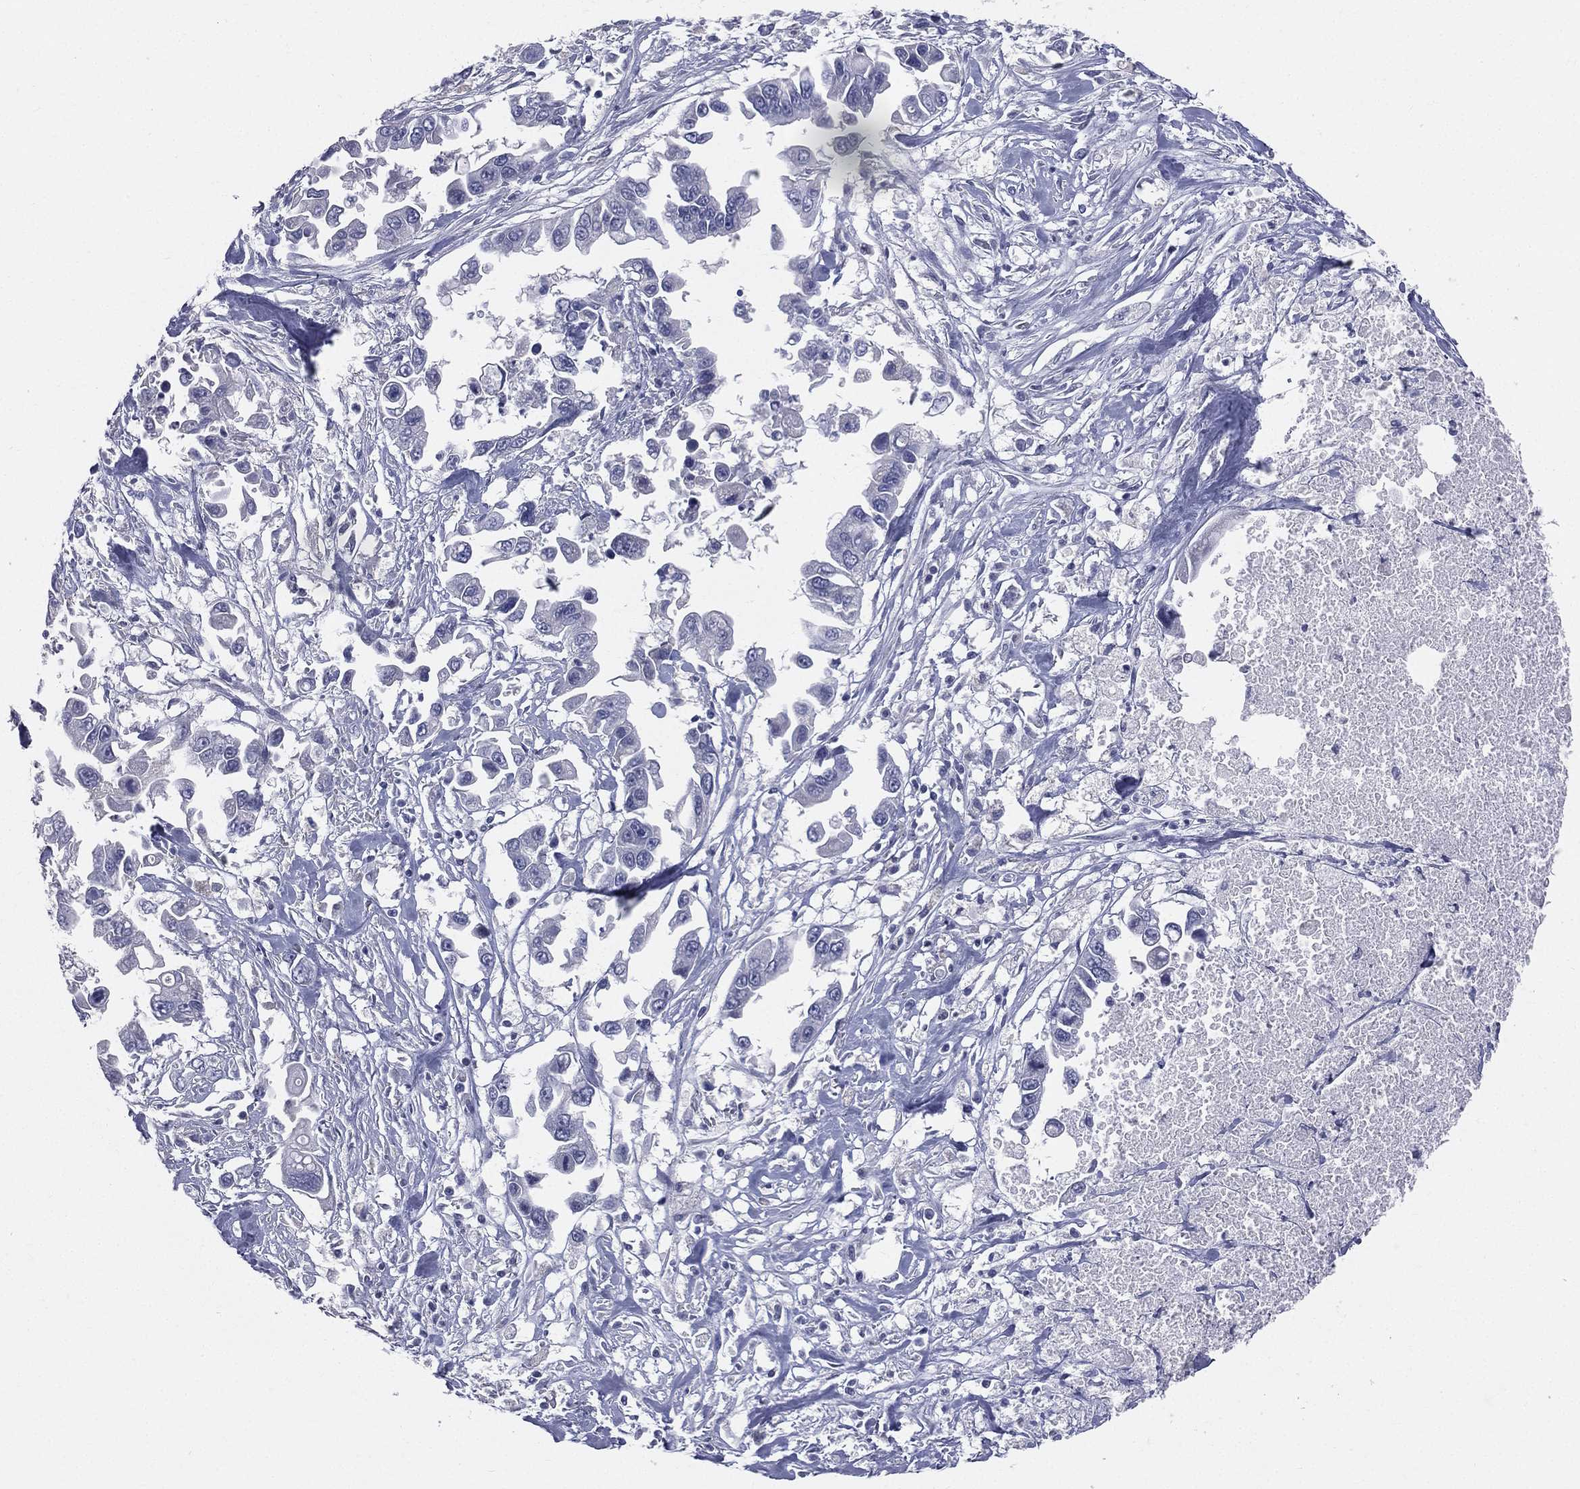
{"staining": {"intensity": "negative", "quantity": "none", "location": "none"}, "tissue": "pancreatic cancer", "cell_type": "Tumor cells", "image_type": "cancer", "snomed": [{"axis": "morphology", "description": "Adenocarcinoma, NOS"}, {"axis": "topography", "description": "Pancreas"}], "caption": "Adenocarcinoma (pancreatic) stained for a protein using immunohistochemistry (IHC) shows no staining tumor cells.", "gene": "STK31", "patient": {"sex": "female", "age": 83}}